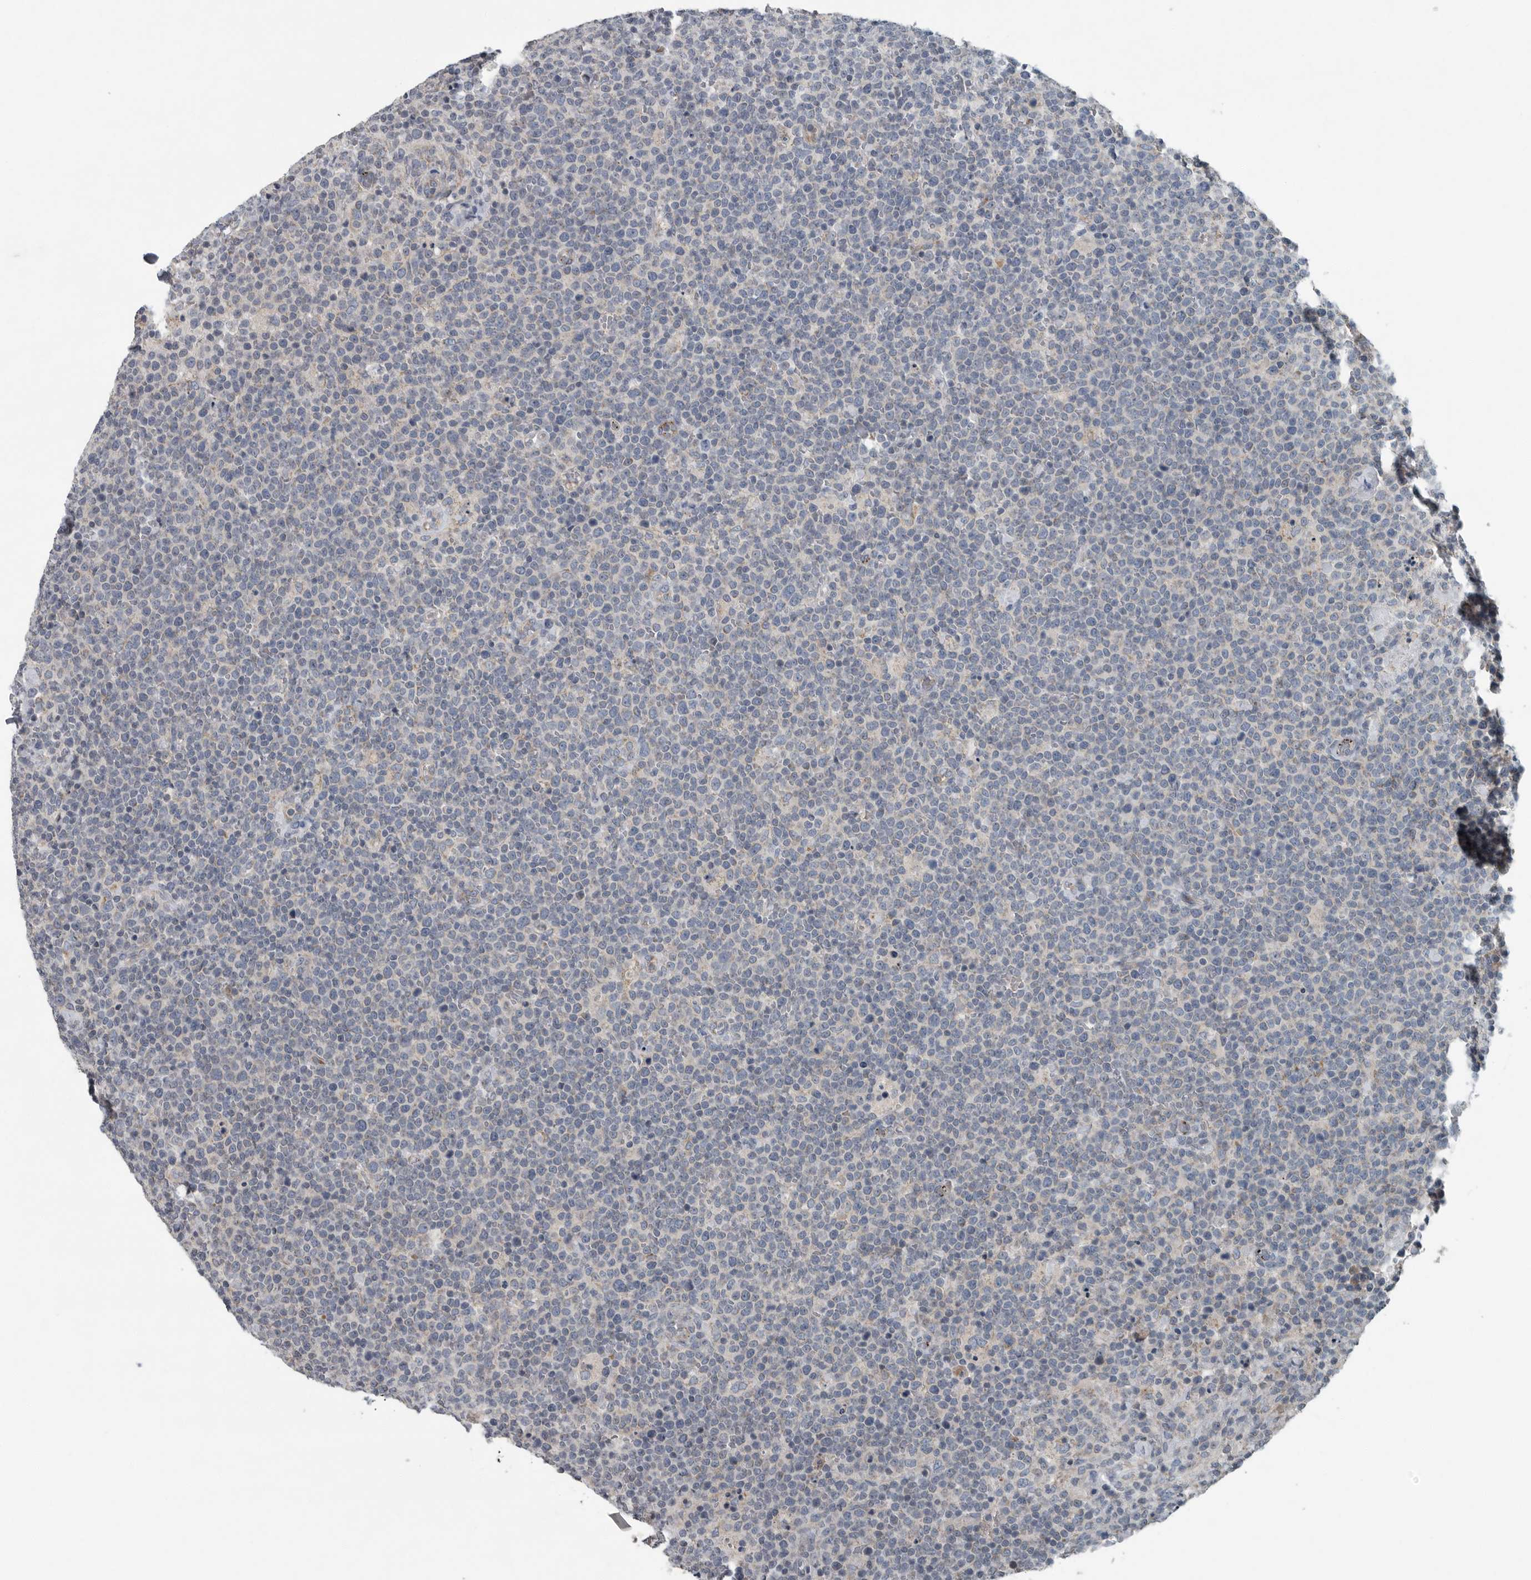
{"staining": {"intensity": "negative", "quantity": "none", "location": "none"}, "tissue": "lymphoma", "cell_type": "Tumor cells", "image_type": "cancer", "snomed": [{"axis": "morphology", "description": "Malignant lymphoma, non-Hodgkin's type, High grade"}, {"axis": "topography", "description": "Lymph node"}], "caption": "Lymphoma stained for a protein using immunohistochemistry (IHC) exhibits no positivity tumor cells.", "gene": "MPP3", "patient": {"sex": "male", "age": 61}}